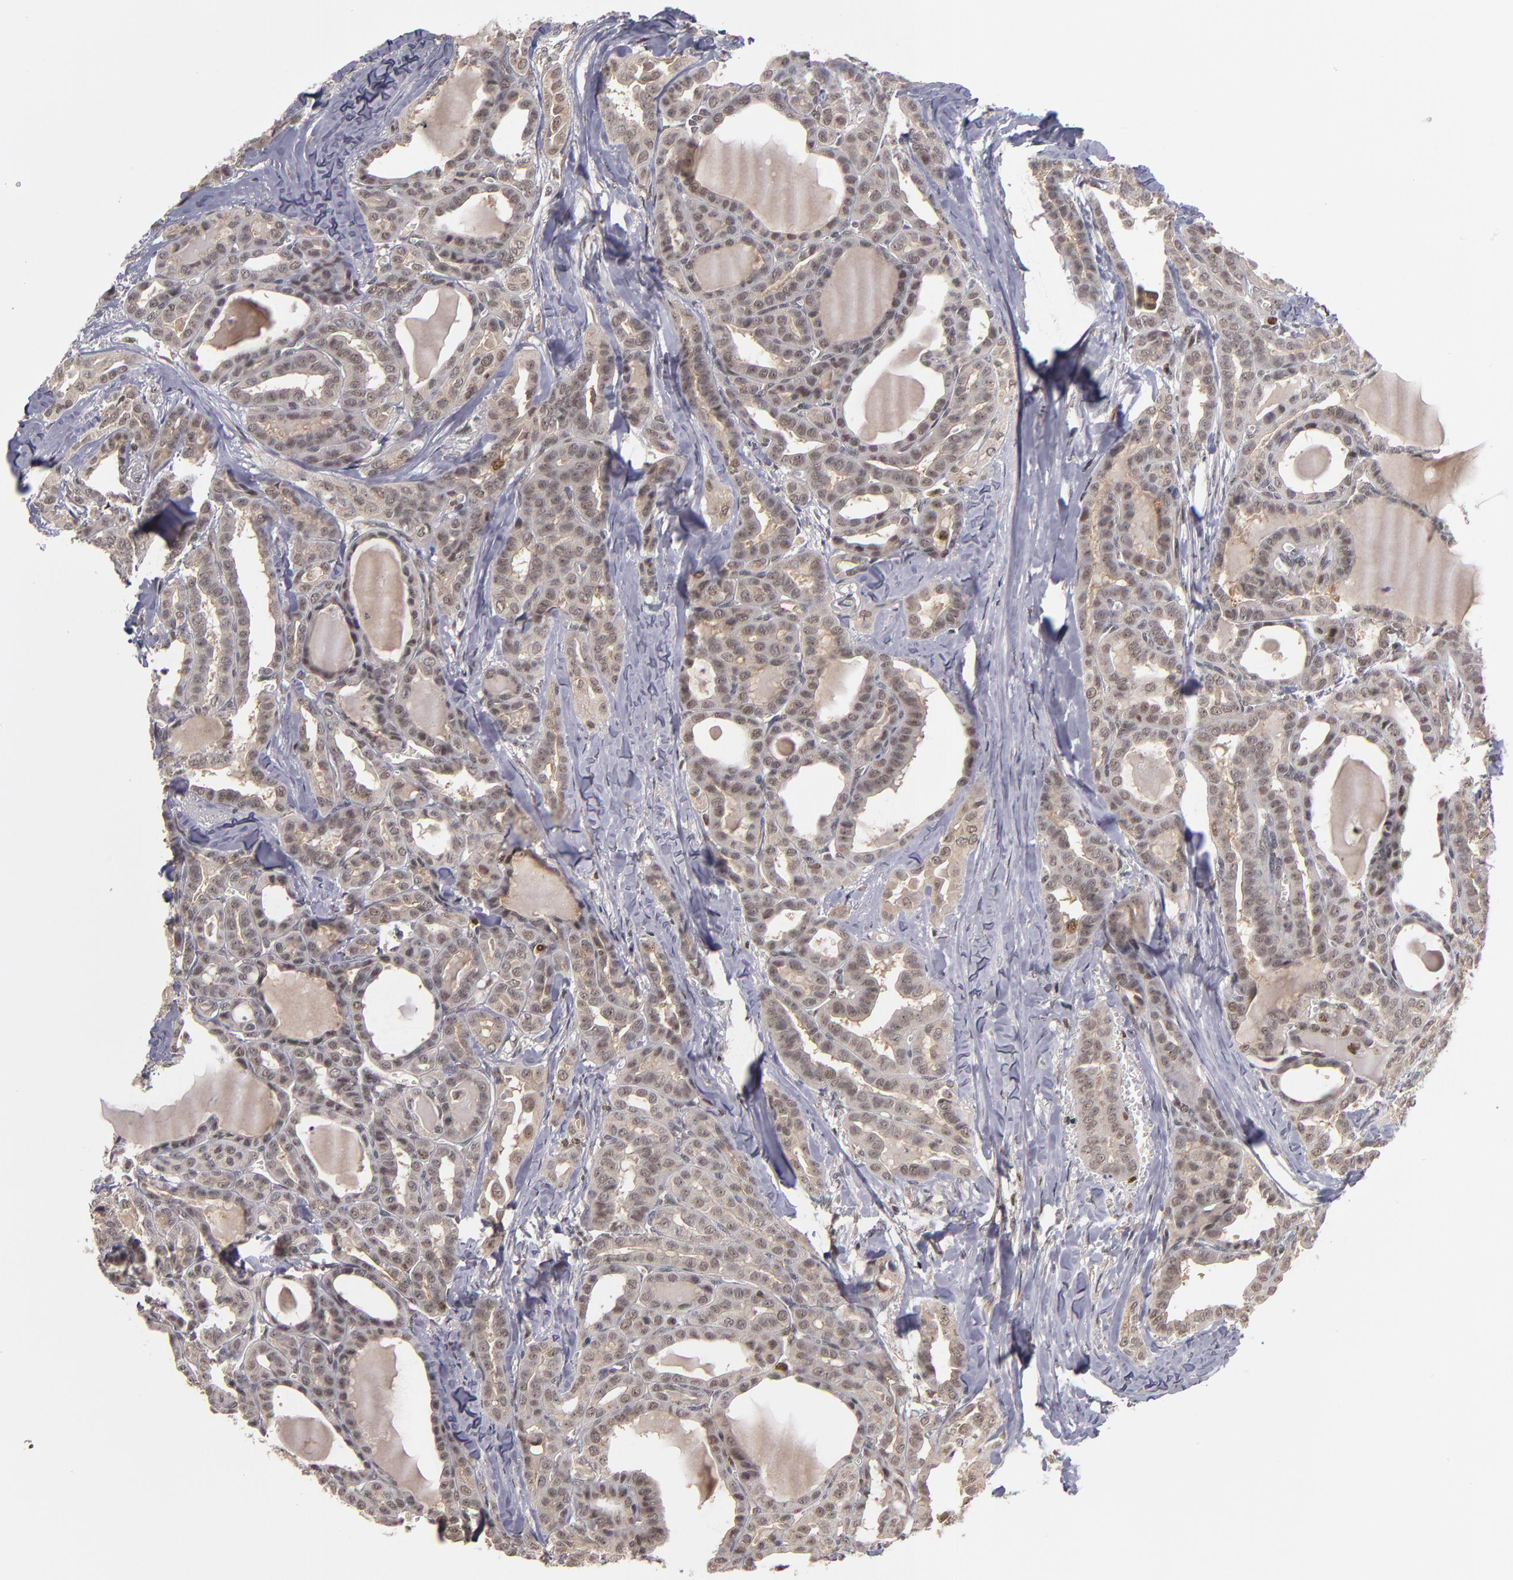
{"staining": {"intensity": "weak", "quantity": "<25%", "location": "nuclear"}, "tissue": "thyroid cancer", "cell_type": "Tumor cells", "image_type": "cancer", "snomed": [{"axis": "morphology", "description": "Carcinoma, NOS"}, {"axis": "topography", "description": "Thyroid gland"}], "caption": "This is an IHC micrograph of human carcinoma (thyroid). There is no positivity in tumor cells.", "gene": "KDM6A", "patient": {"sex": "female", "age": 91}}